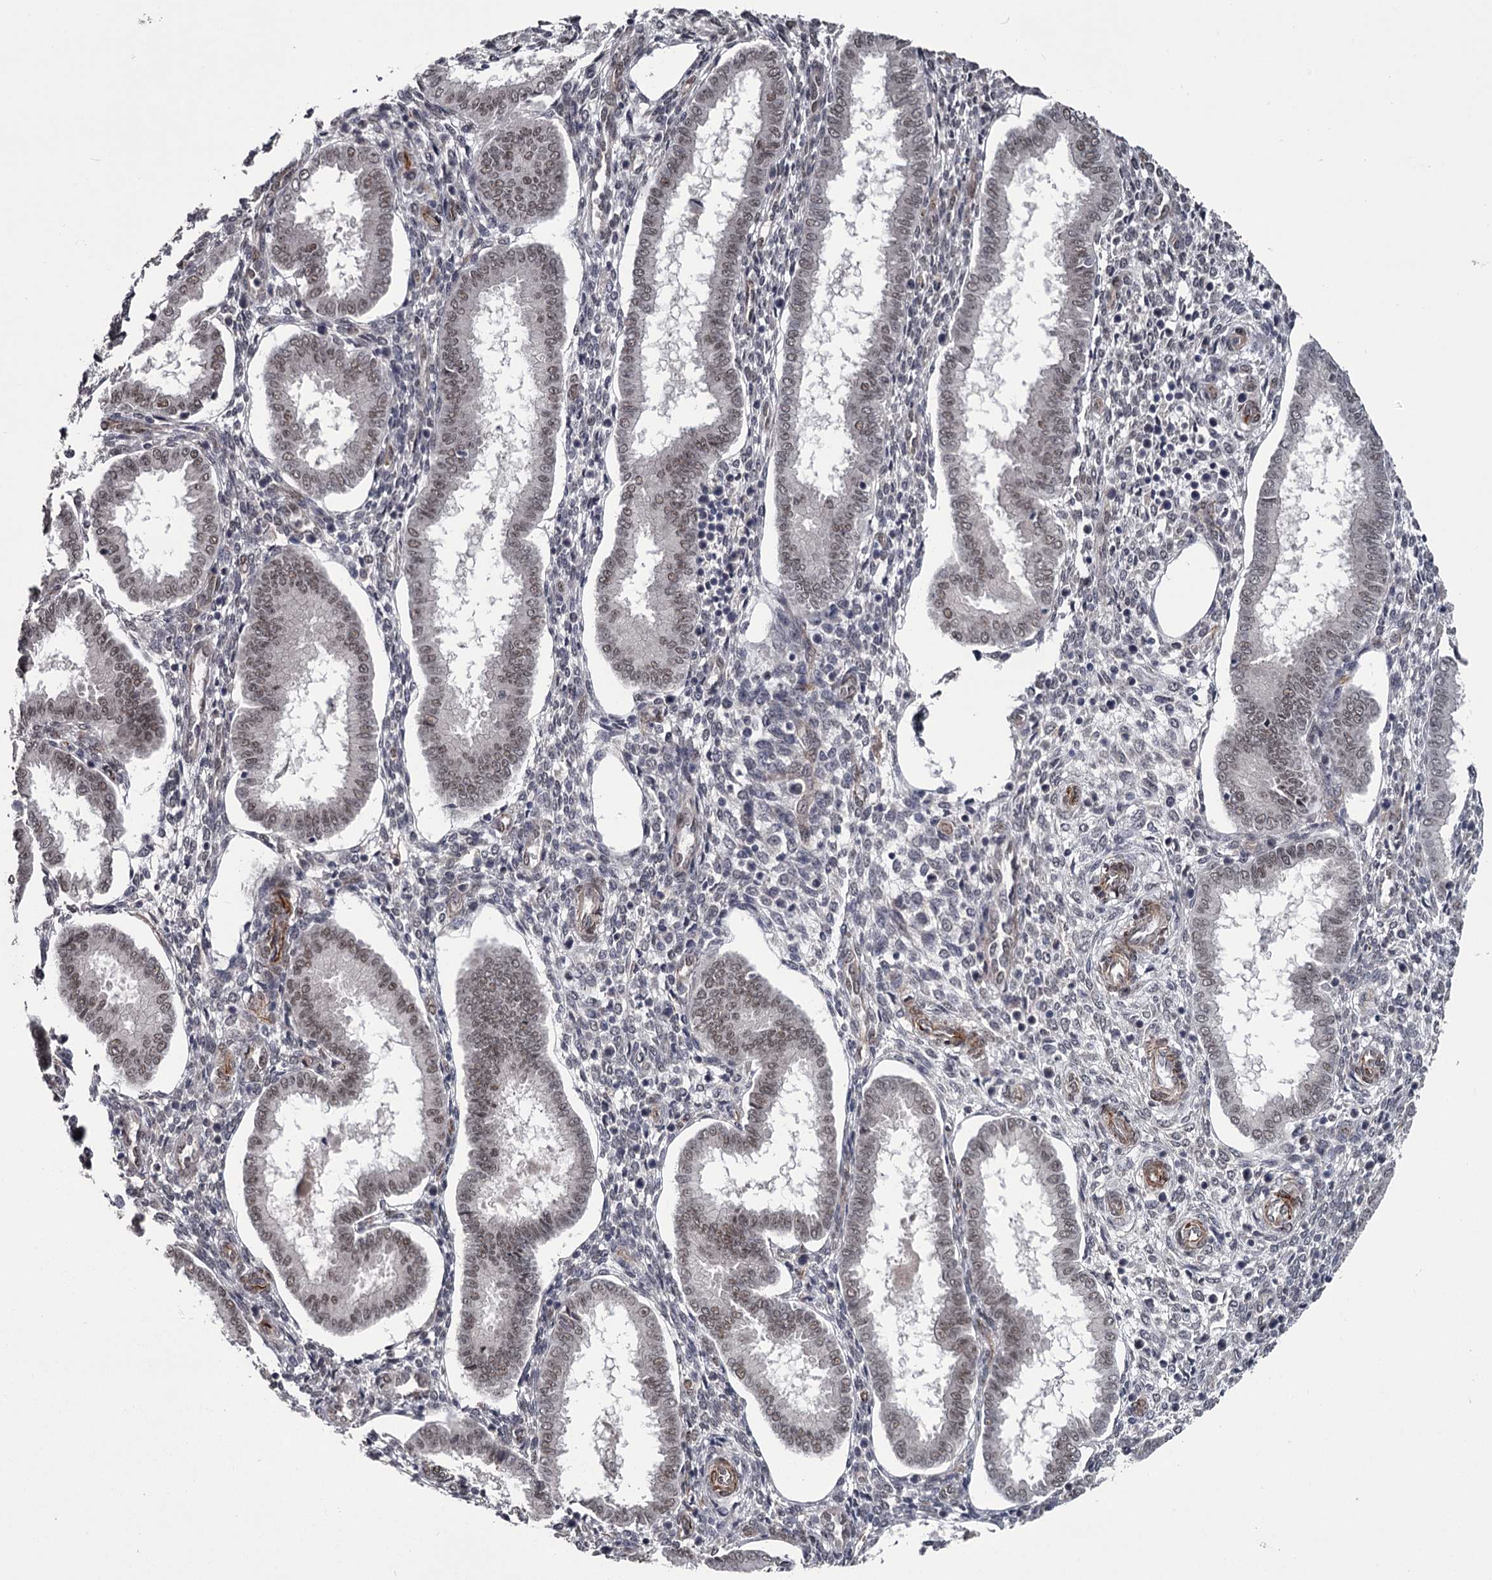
{"staining": {"intensity": "negative", "quantity": "none", "location": "none"}, "tissue": "endometrium", "cell_type": "Cells in endometrial stroma", "image_type": "normal", "snomed": [{"axis": "morphology", "description": "Normal tissue, NOS"}, {"axis": "topography", "description": "Endometrium"}], "caption": "Immunohistochemistry of unremarkable endometrium displays no staining in cells in endometrial stroma. (Immunohistochemistry, brightfield microscopy, high magnification).", "gene": "PRPF40B", "patient": {"sex": "female", "age": 24}}